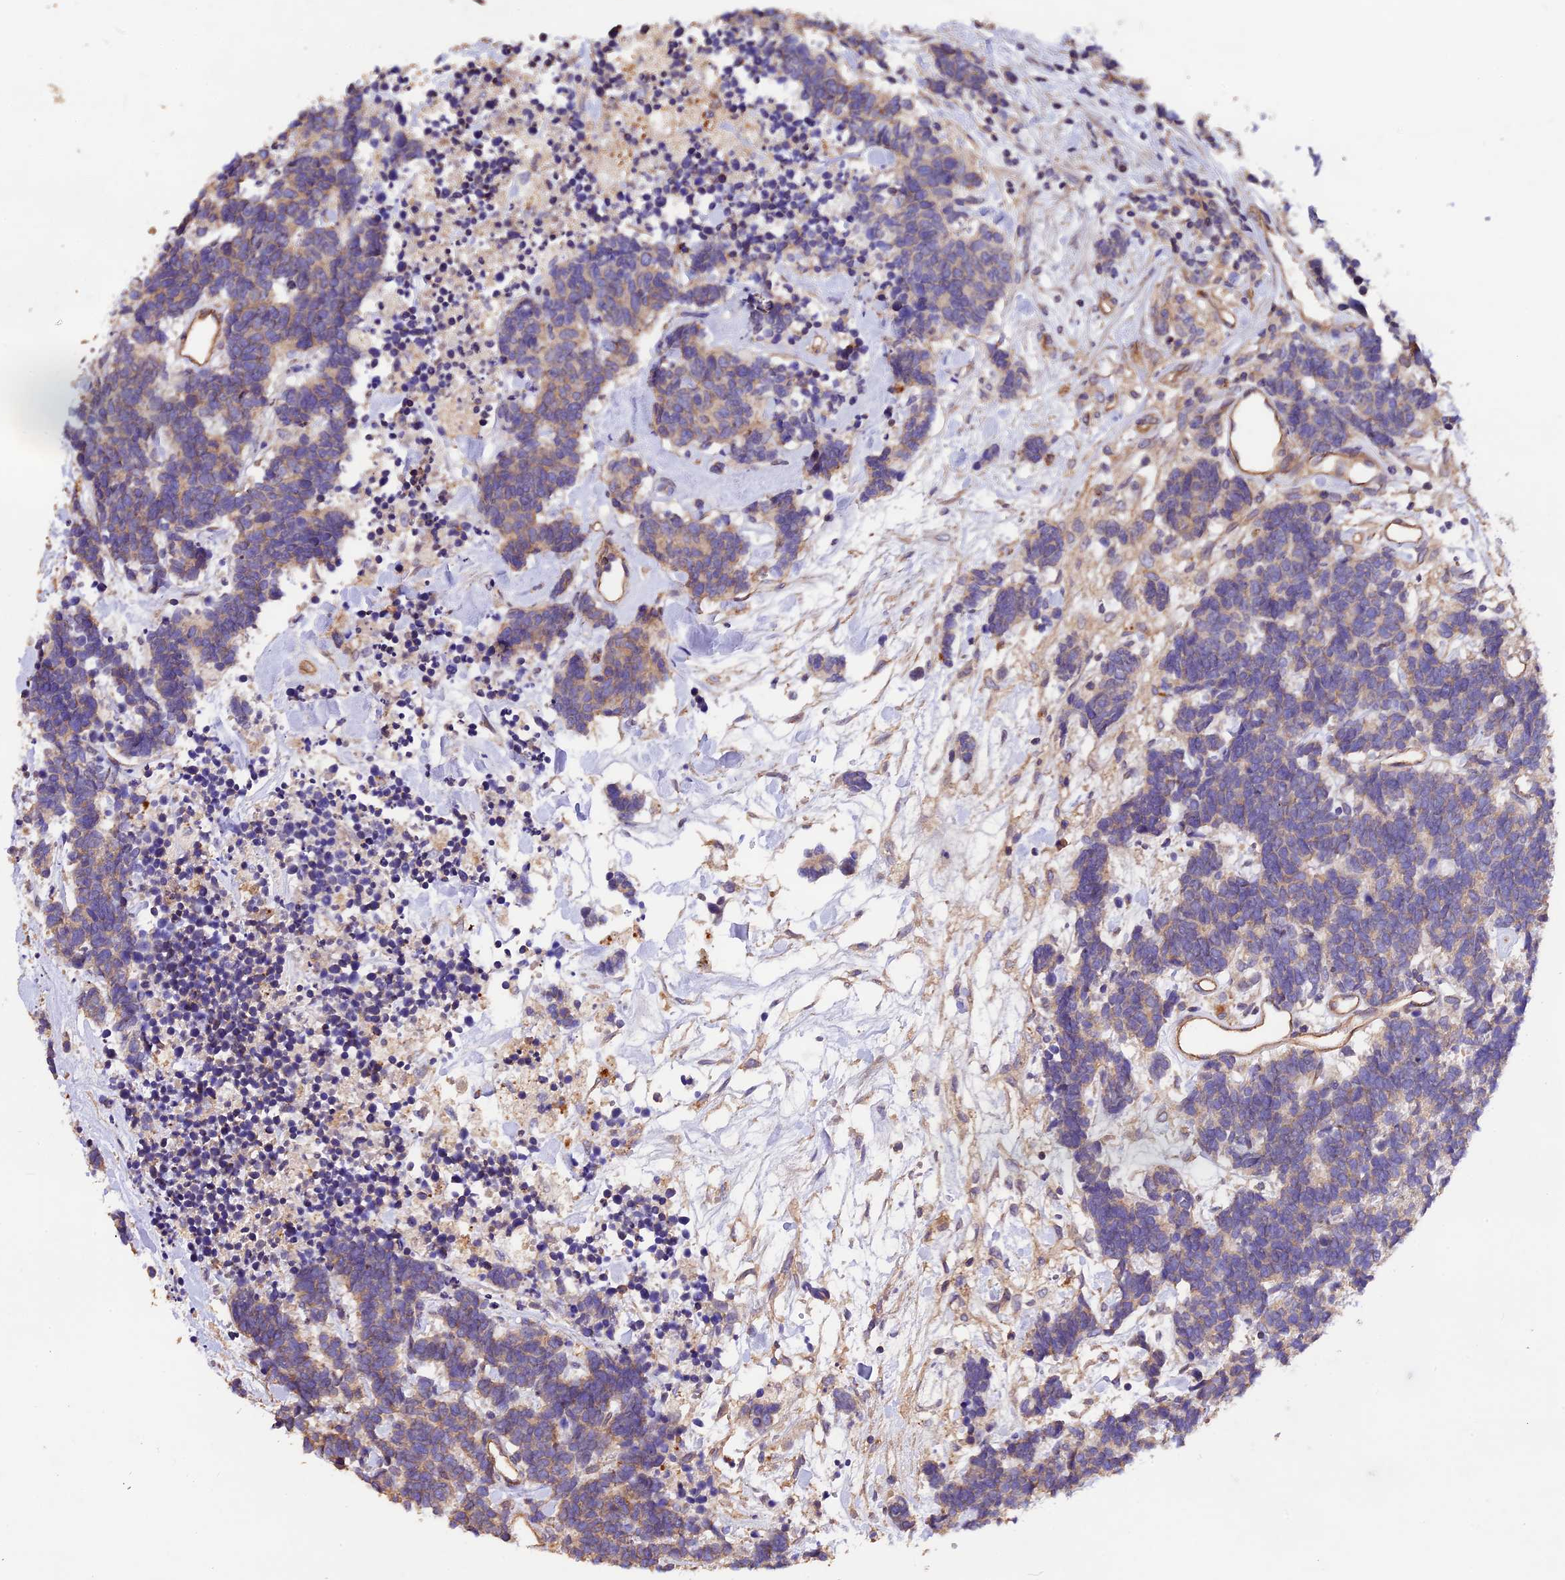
{"staining": {"intensity": "weak", "quantity": "25%-75%", "location": "cytoplasmic/membranous"}, "tissue": "carcinoid", "cell_type": "Tumor cells", "image_type": "cancer", "snomed": [{"axis": "morphology", "description": "Carcinoma, NOS"}, {"axis": "morphology", "description": "Carcinoid, malignant, NOS"}, {"axis": "topography", "description": "Urinary bladder"}], "caption": "Carcinoid was stained to show a protein in brown. There is low levels of weak cytoplasmic/membranous expression in approximately 25%-75% of tumor cells. (brown staining indicates protein expression, while blue staining denotes nuclei).", "gene": "ERMARD", "patient": {"sex": "male", "age": 57}}